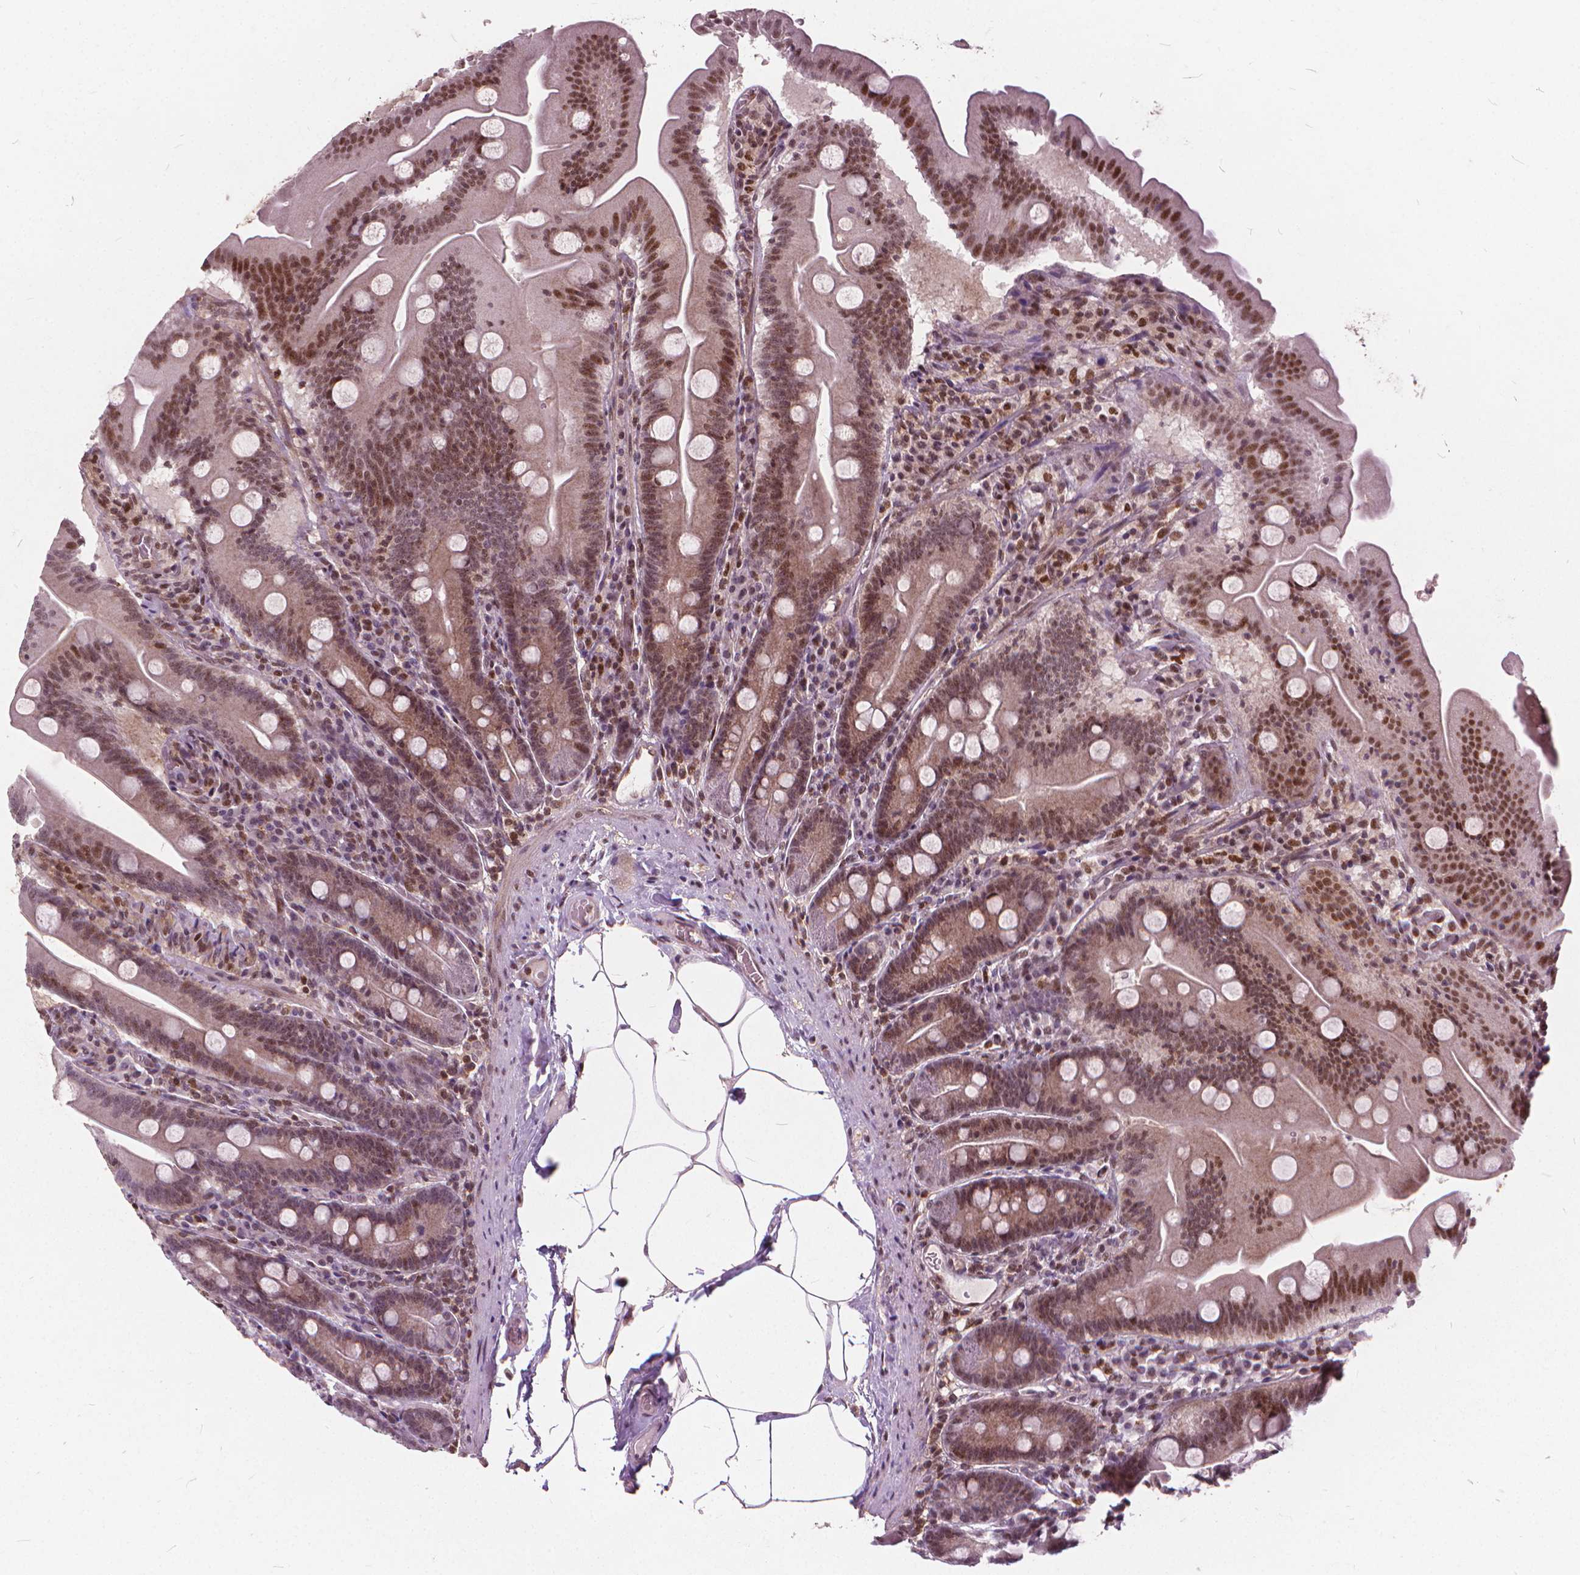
{"staining": {"intensity": "moderate", "quantity": ">75%", "location": "cytoplasmic/membranous,nuclear"}, "tissue": "small intestine", "cell_type": "Glandular cells", "image_type": "normal", "snomed": [{"axis": "morphology", "description": "Normal tissue, NOS"}, {"axis": "topography", "description": "Small intestine"}], "caption": "The image shows staining of normal small intestine, revealing moderate cytoplasmic/membranous,nuclear protein staining (brown color) within glandular cells. The protein of interest is shown in brown color, while the nuclei are stained blue.", "gene": "STAT5B", "patient": {"sex": "male", "age": 37}}